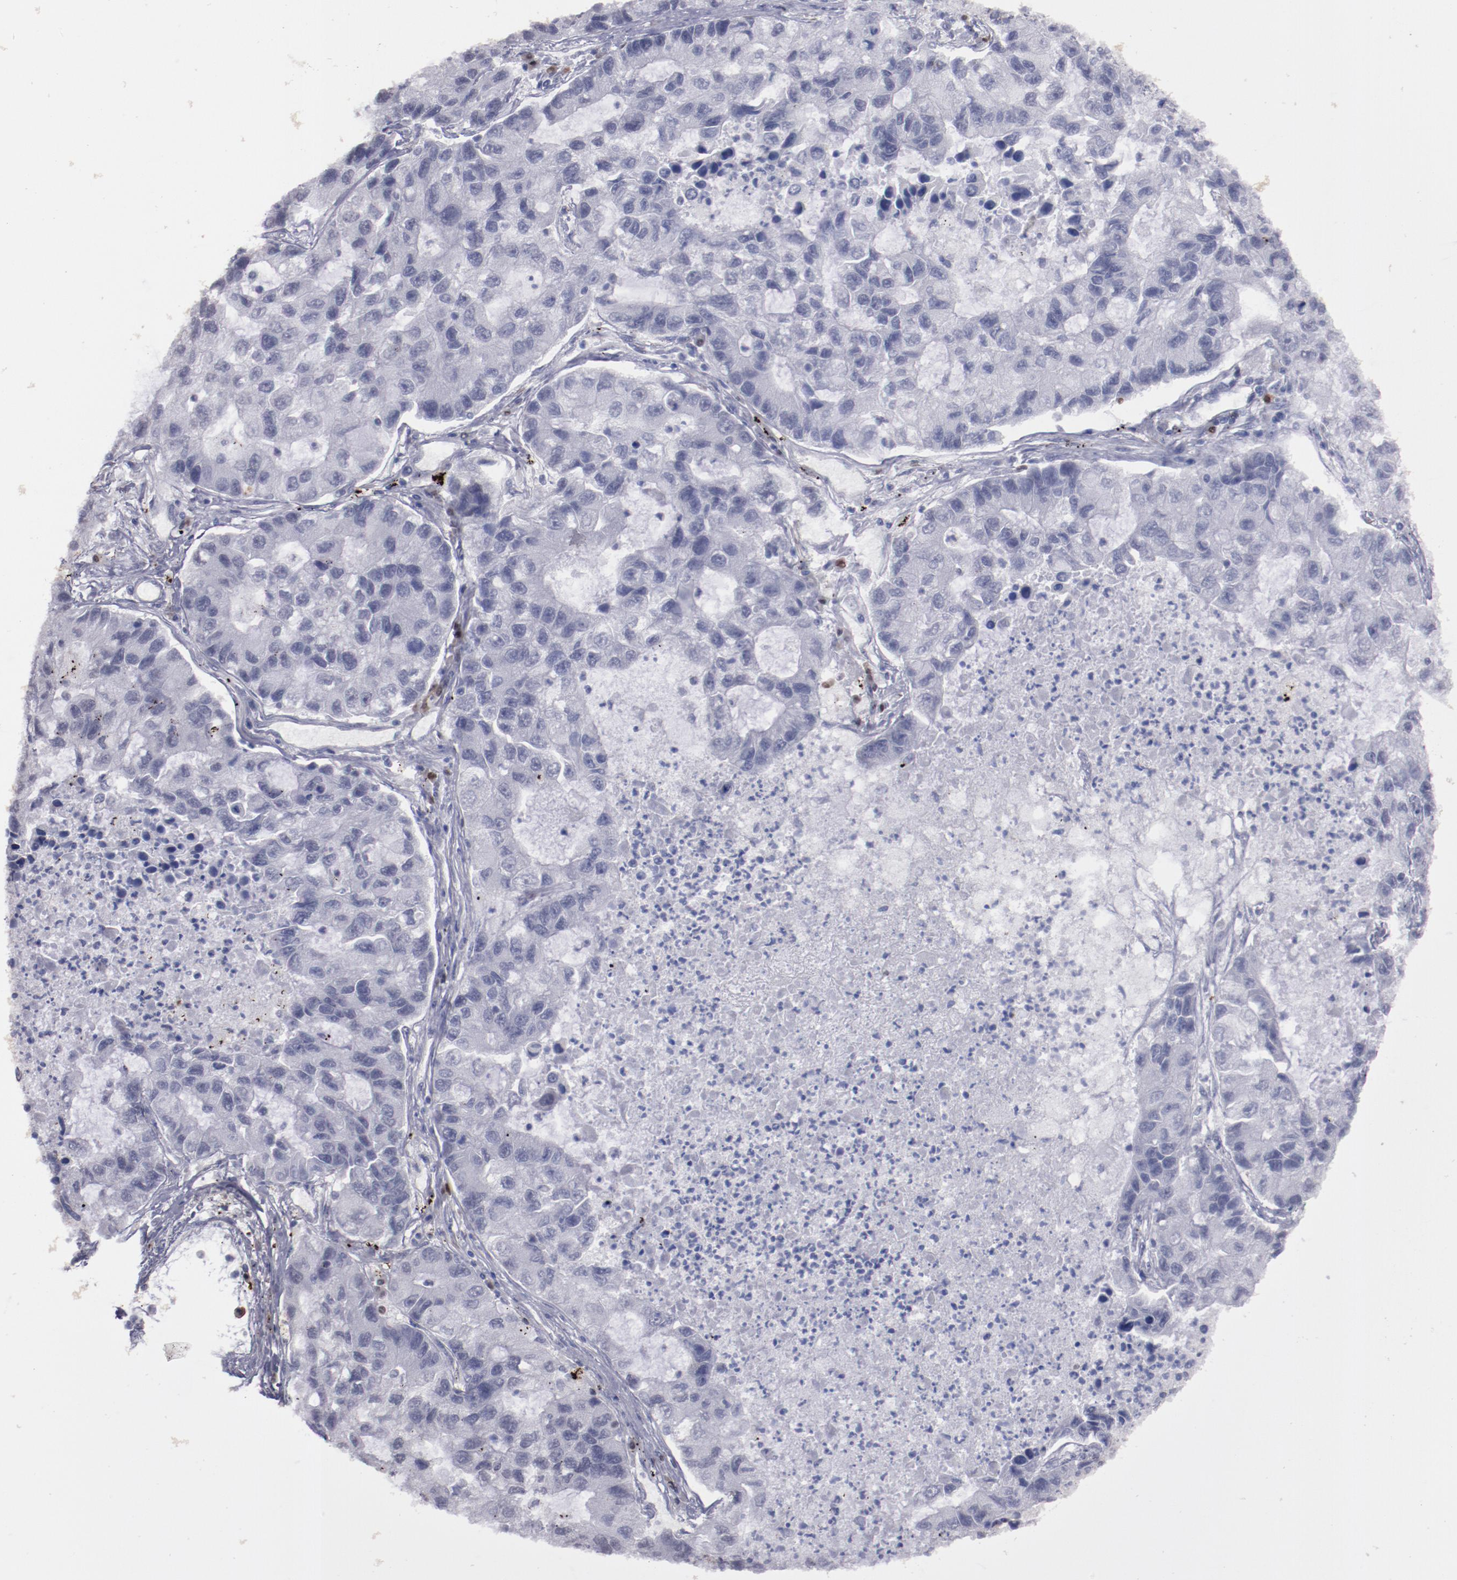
{"staining": {"intensity": "negative", "quantity": "none", "location": "none"}, "tissue": "lung cancer", "cell_type": "Tumor cells", "image_type": "cancer", "snomed": [{"axis": "morphology", "description": "Adenocarcinoma, NOS"}, {"axis": "topography", "description": "Lung"}], "caption": "Immunohistochemical staining of human lung adenocarcinoma shows no significant expression in tumor cells.", "gene": "IRF4", "patient": {"sex": "female", "age": 51}}